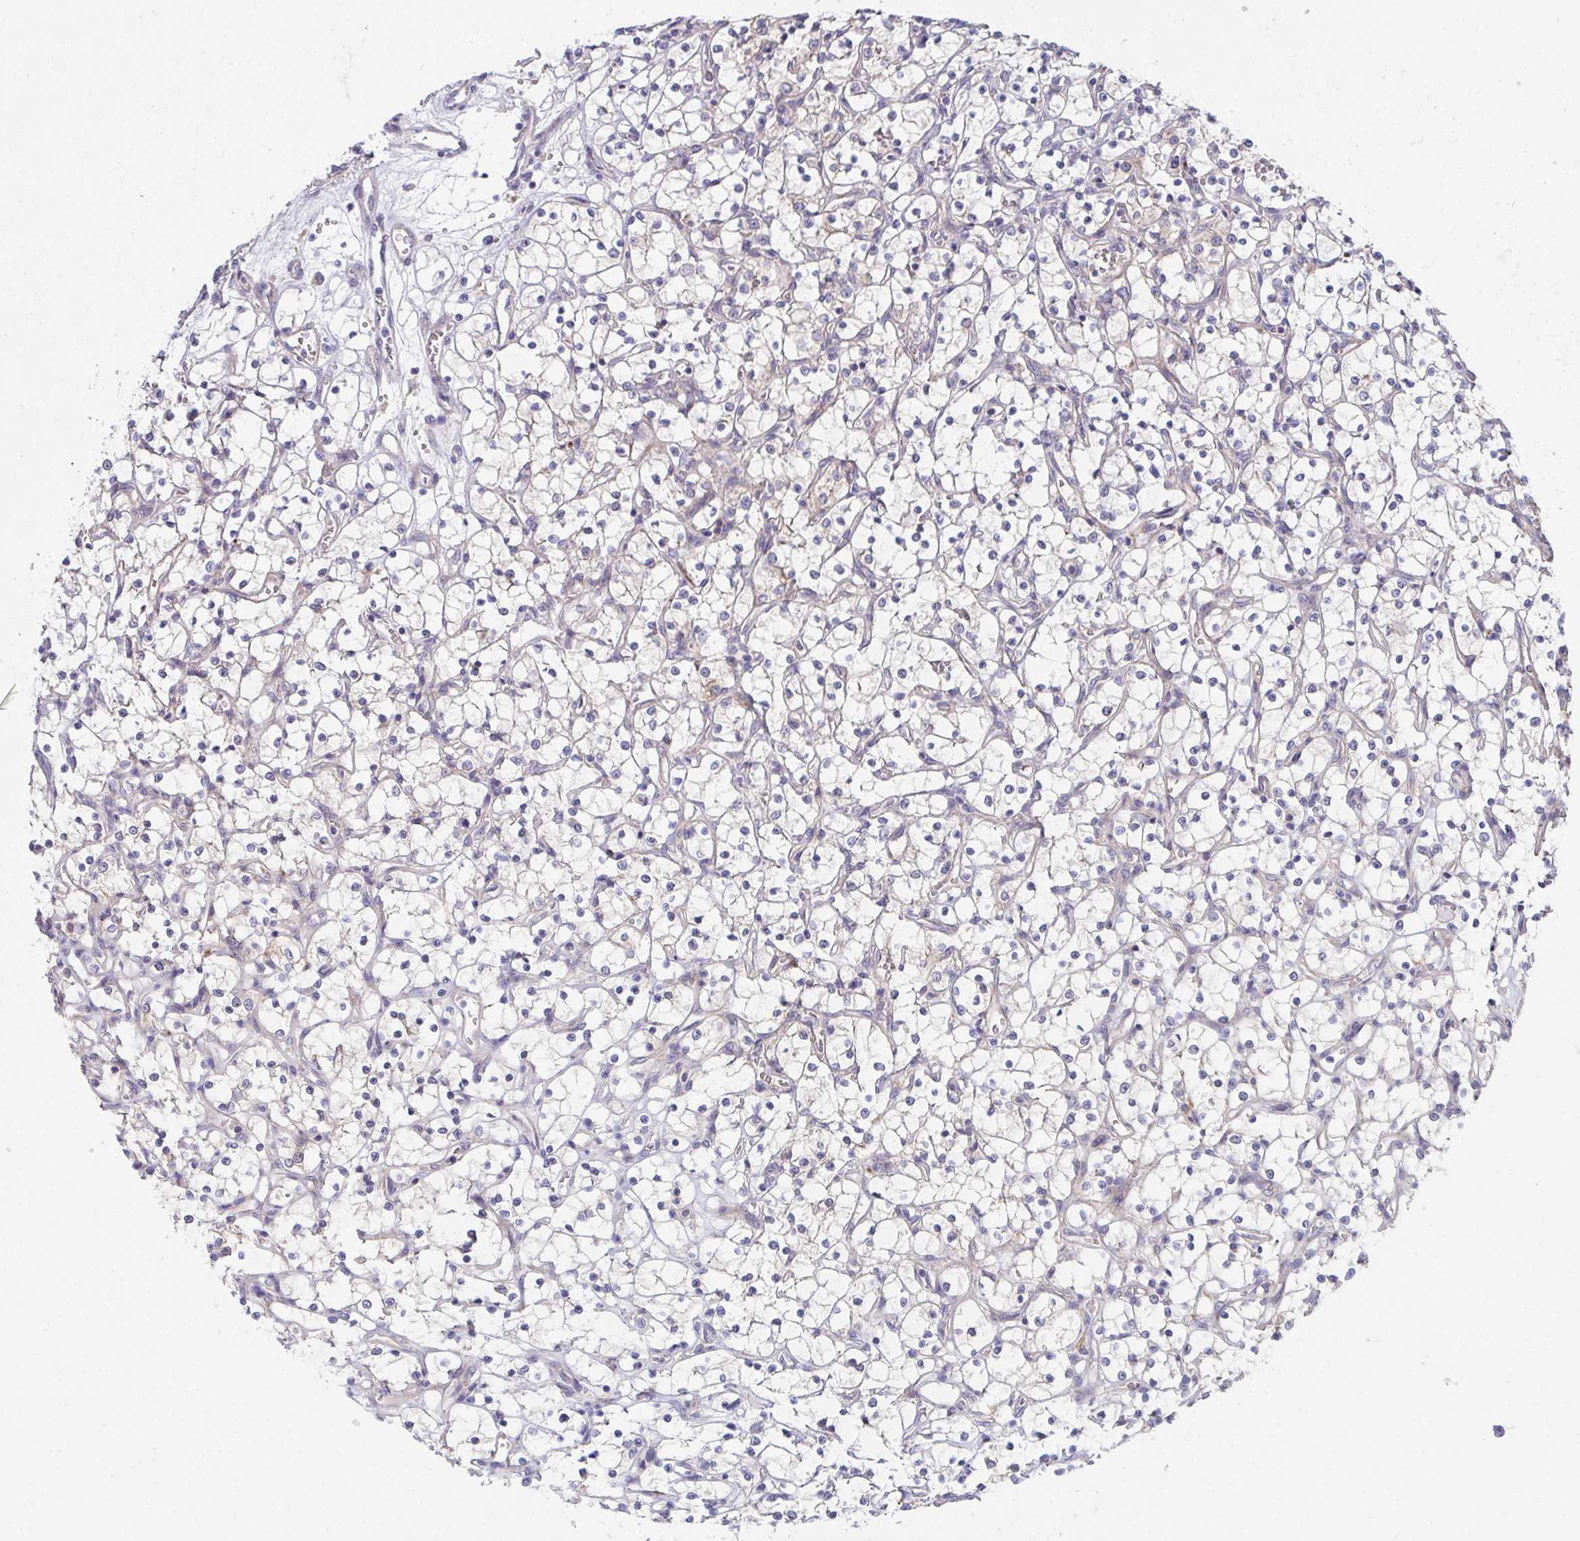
{"staining": {"intensity": "negative", "quantity": "none", "location": "none"}, "tissue": "renal cancer", "cell_type": "Tumor cells", "image_type": "cancer", "snomed": [{"axis": "morphology", "description": "Adenocarcinoma, NOS"}, {"axis": "topography", "description": "Kidney"}], "caption": "Photomicrograph shows no significant protein staining in tumor cells of renal adenocarcinoma.", "gene": "VWDE", "patient": {"sex": "female", "age": 69}}